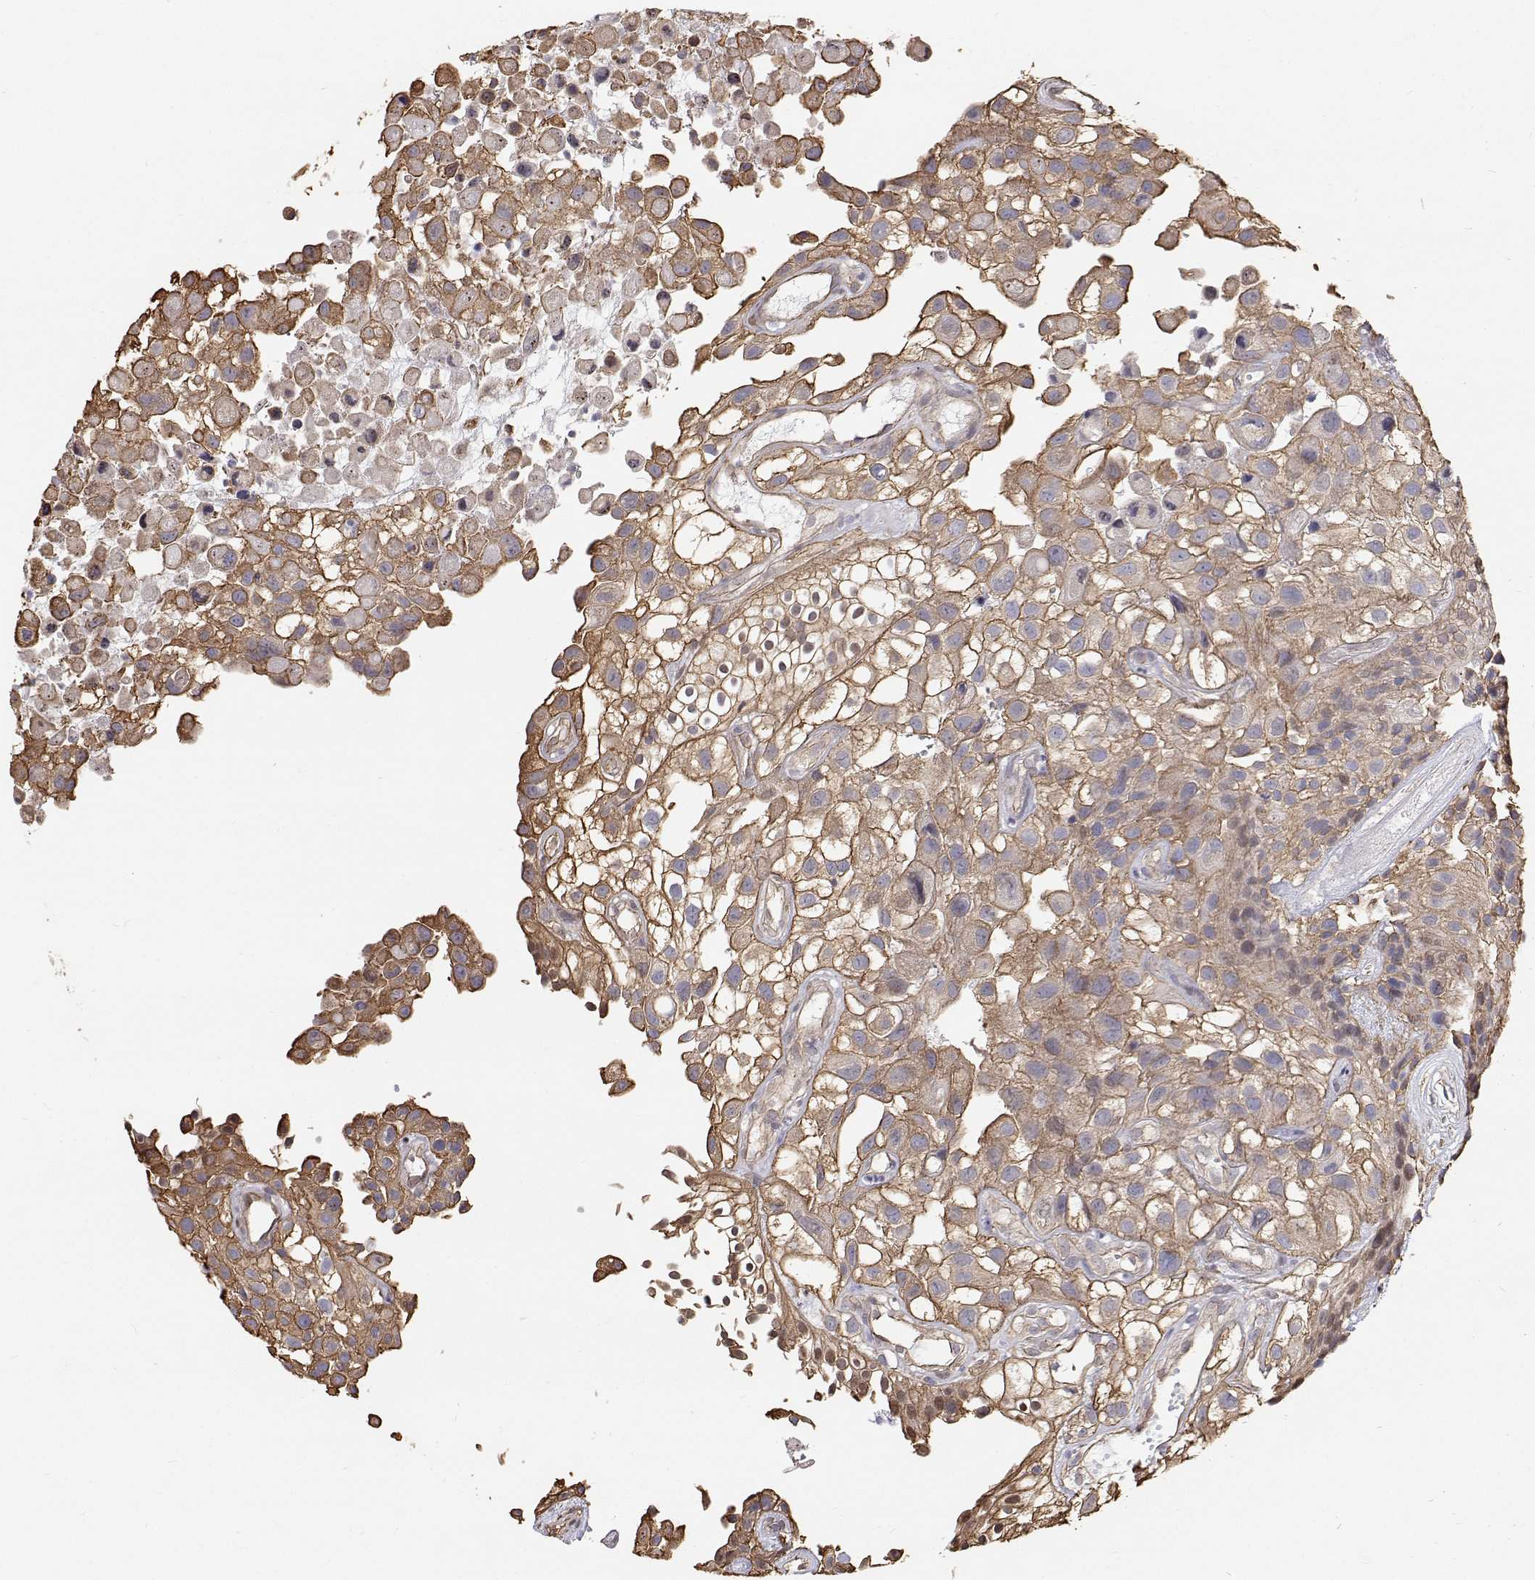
{"staining": {"intensity": "weak", "quantity": ">75%", "location": "cytoplasmic/membranous"}, "tissue": "urothelial cancer", "cell_type": "Tumor cells", "image_type": "cancer", "snomed": [{"axis": "morphology", "description": "Urothelial carcinoma, High grade"}, {"axis": "topography", "description": "Urinary bladder"}], "caption": "Urothelial cancer tissue shows weak cytoplasmic/membranous positivity in approximately >75% of tumor cells, visualized by immunohistochemistry.", "gene": "GSDMA", "patient": {"sex": "male", "age": 56}}